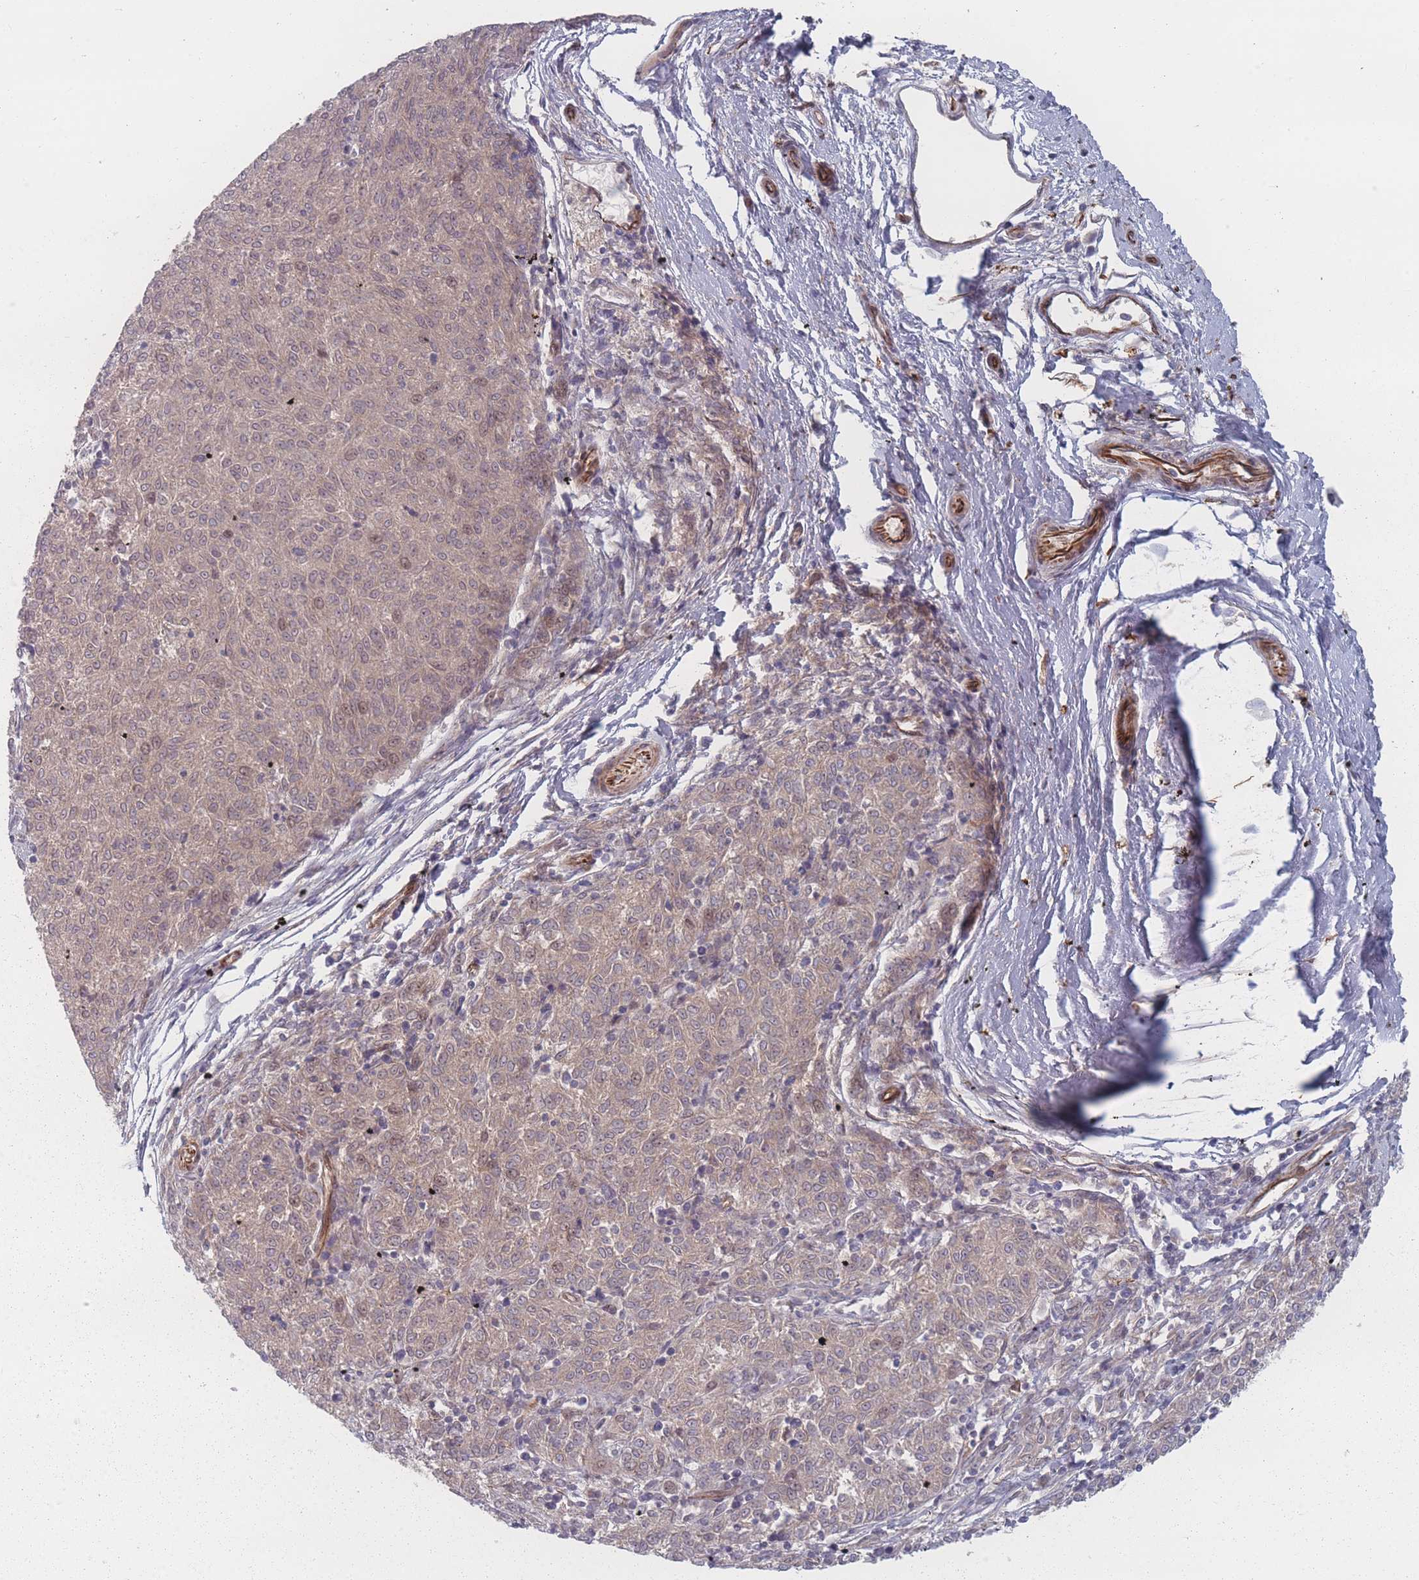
{"staining": {"intensity": "weak", "quantity": "<25%", "location": "cytoplasmic/membranous"}, "tissue": "melanoma", "cell_type": "Tumor cells", "image_type": "cancer", "snomed": [{"axis": "morphology", "description": "Malignant melanoma, NOS"}, {"axis": "topography", "description": "Skin"}], "caption": "DAB (3,3'-diaminobenzidine) immunohistochemical staining of human melanoma exhibits no significant expression in tumor cells.", "gene": "EEF1AKMT2", "patient": {"sex": "female", "age": 72}}